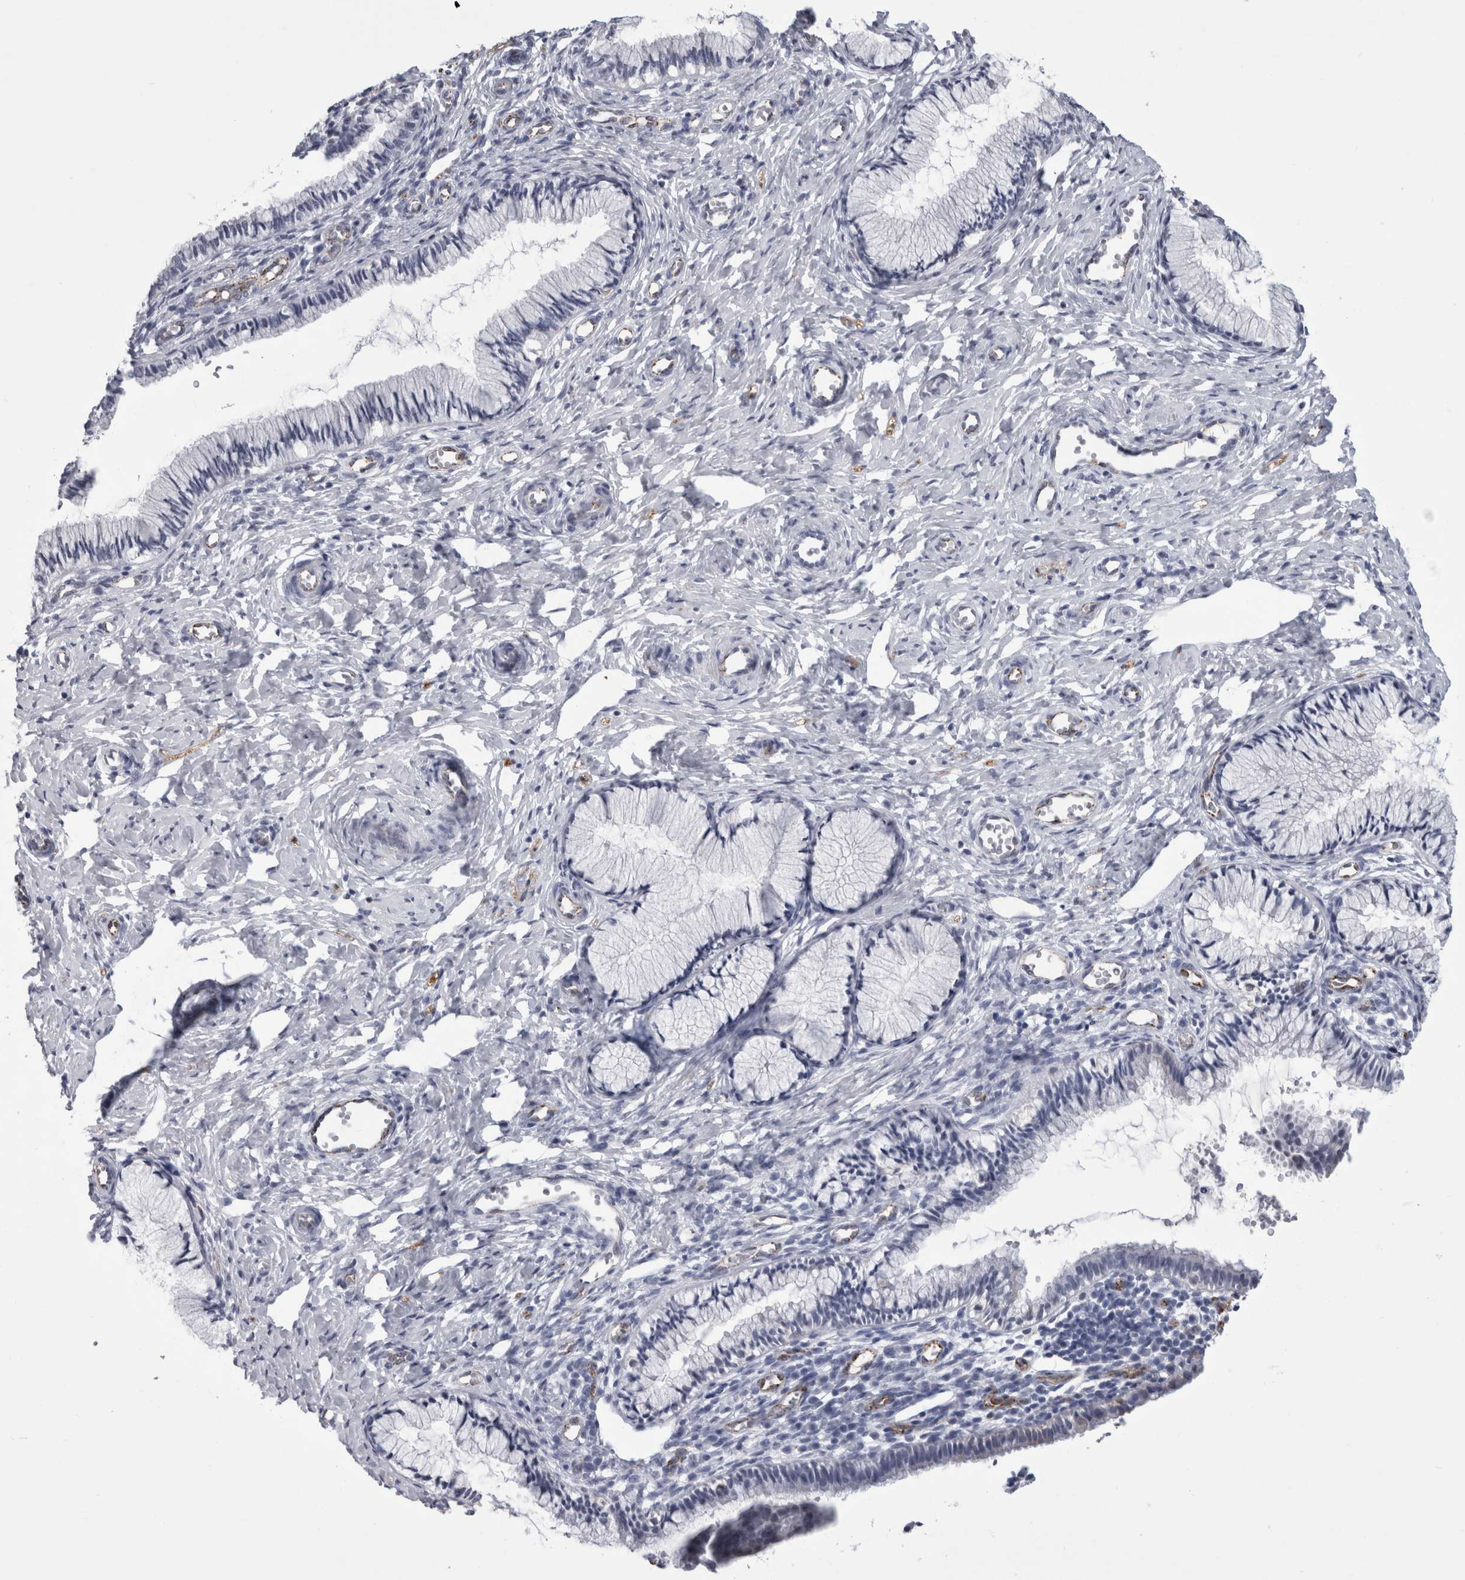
{"staining": {"intensity": "negative", "quantity": "none", "location": "none"}, "tissue": "cervix", "cell_type": "Glandular cells", "image_type": "normal", "snomed": [{"axis": "morphology", "description": "Normal tissue, NOS"}, {"axis": "topography", "description": "Cervix"}], "caption": "DAB immunohistochemical staining of unremarkable human cervix exhibits no significant expression in glandular cells.", "gene": "ACOT7", "patient": {"sex": "female", "age": 27}}